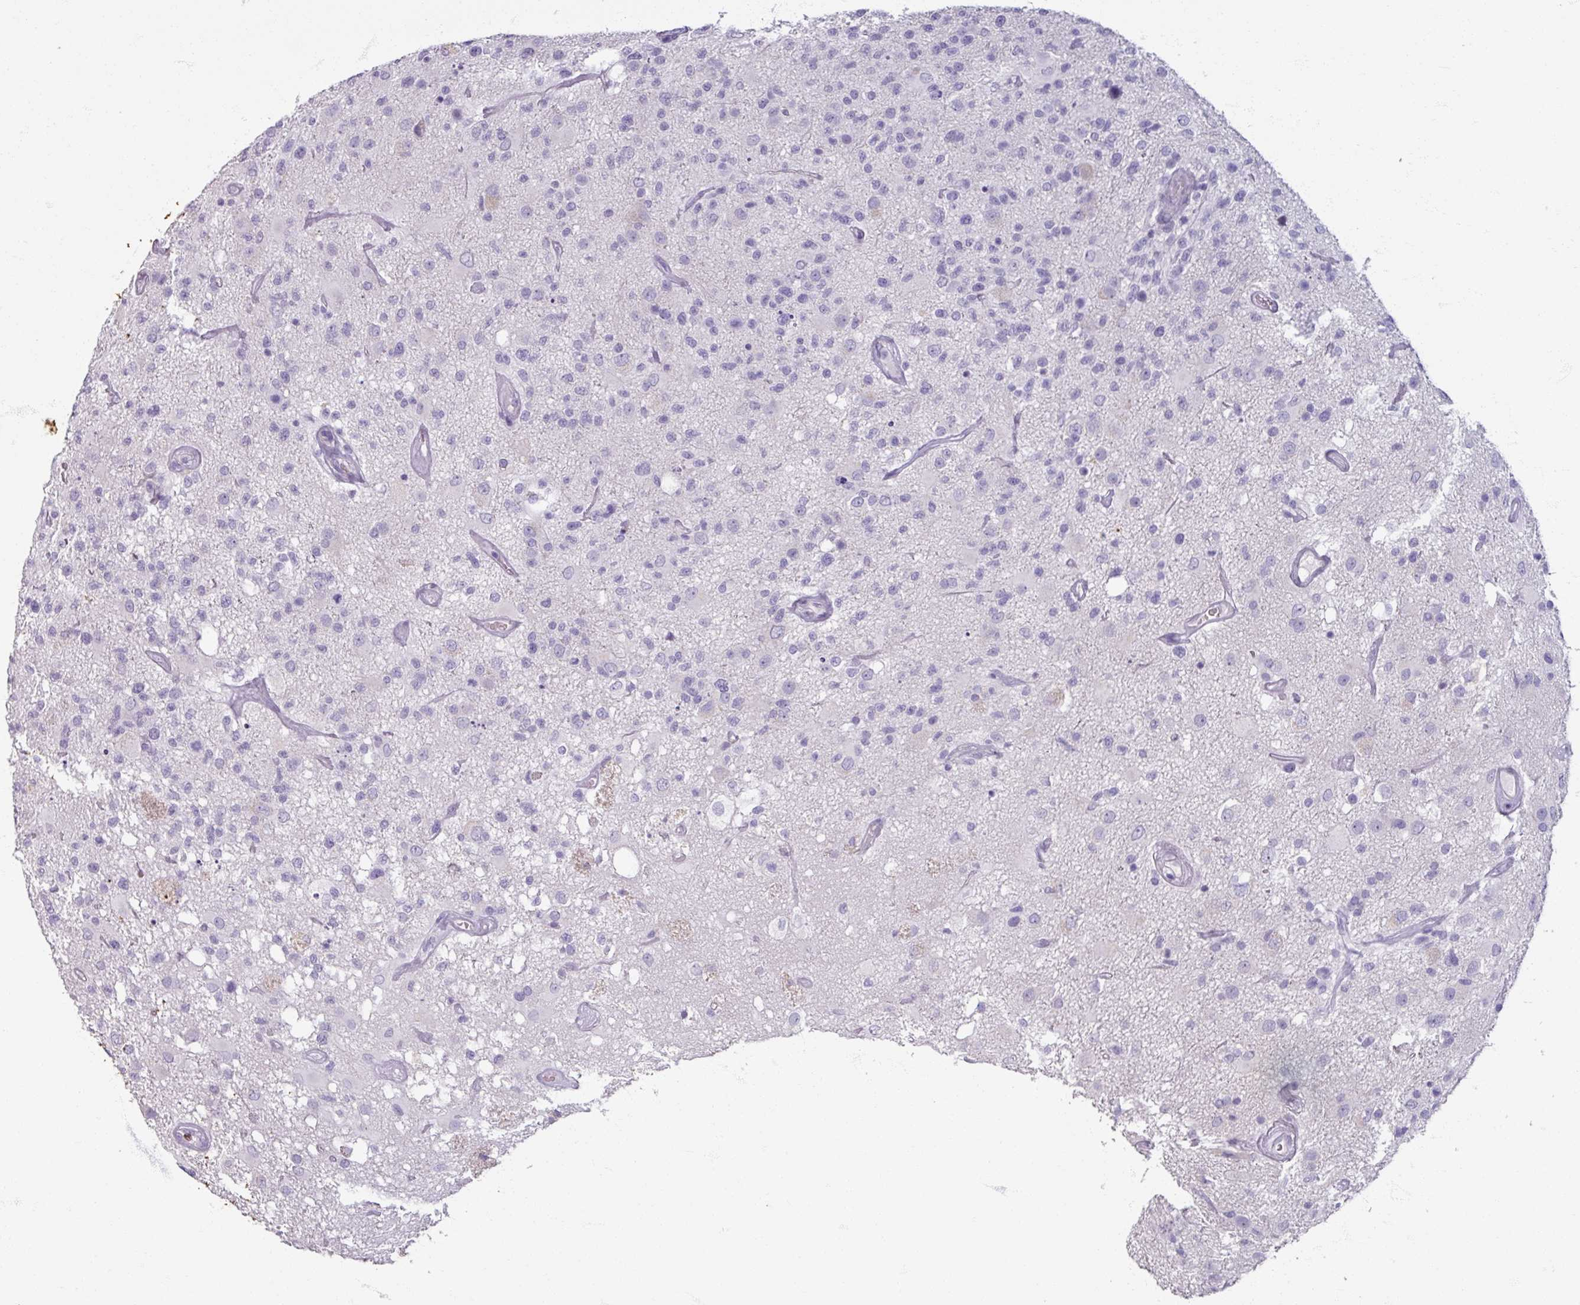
{"staining": {"intensity": "negative", "quantity": "none", "location": "none"}, "tissue": "glioma", "cell_type": "Tumor cells", "image_type": "cancer", "snomed": [{"axis": "morphology", "description": "Glioma, malignant, High grade"}, {"axis": "morphology", "description": "Glioblastoma, NOS"}, {"axis": "topography", "description": "Brain"}], "caption": "Tumor cells are negative for protein expression in human glioma. (DAB (3,3'-diaminobenzidine) immunohistochemistry visualized using brightfield microscopy, high magnification).", "gene": "TG", "patient": {"sex": "male", "age": 60}}